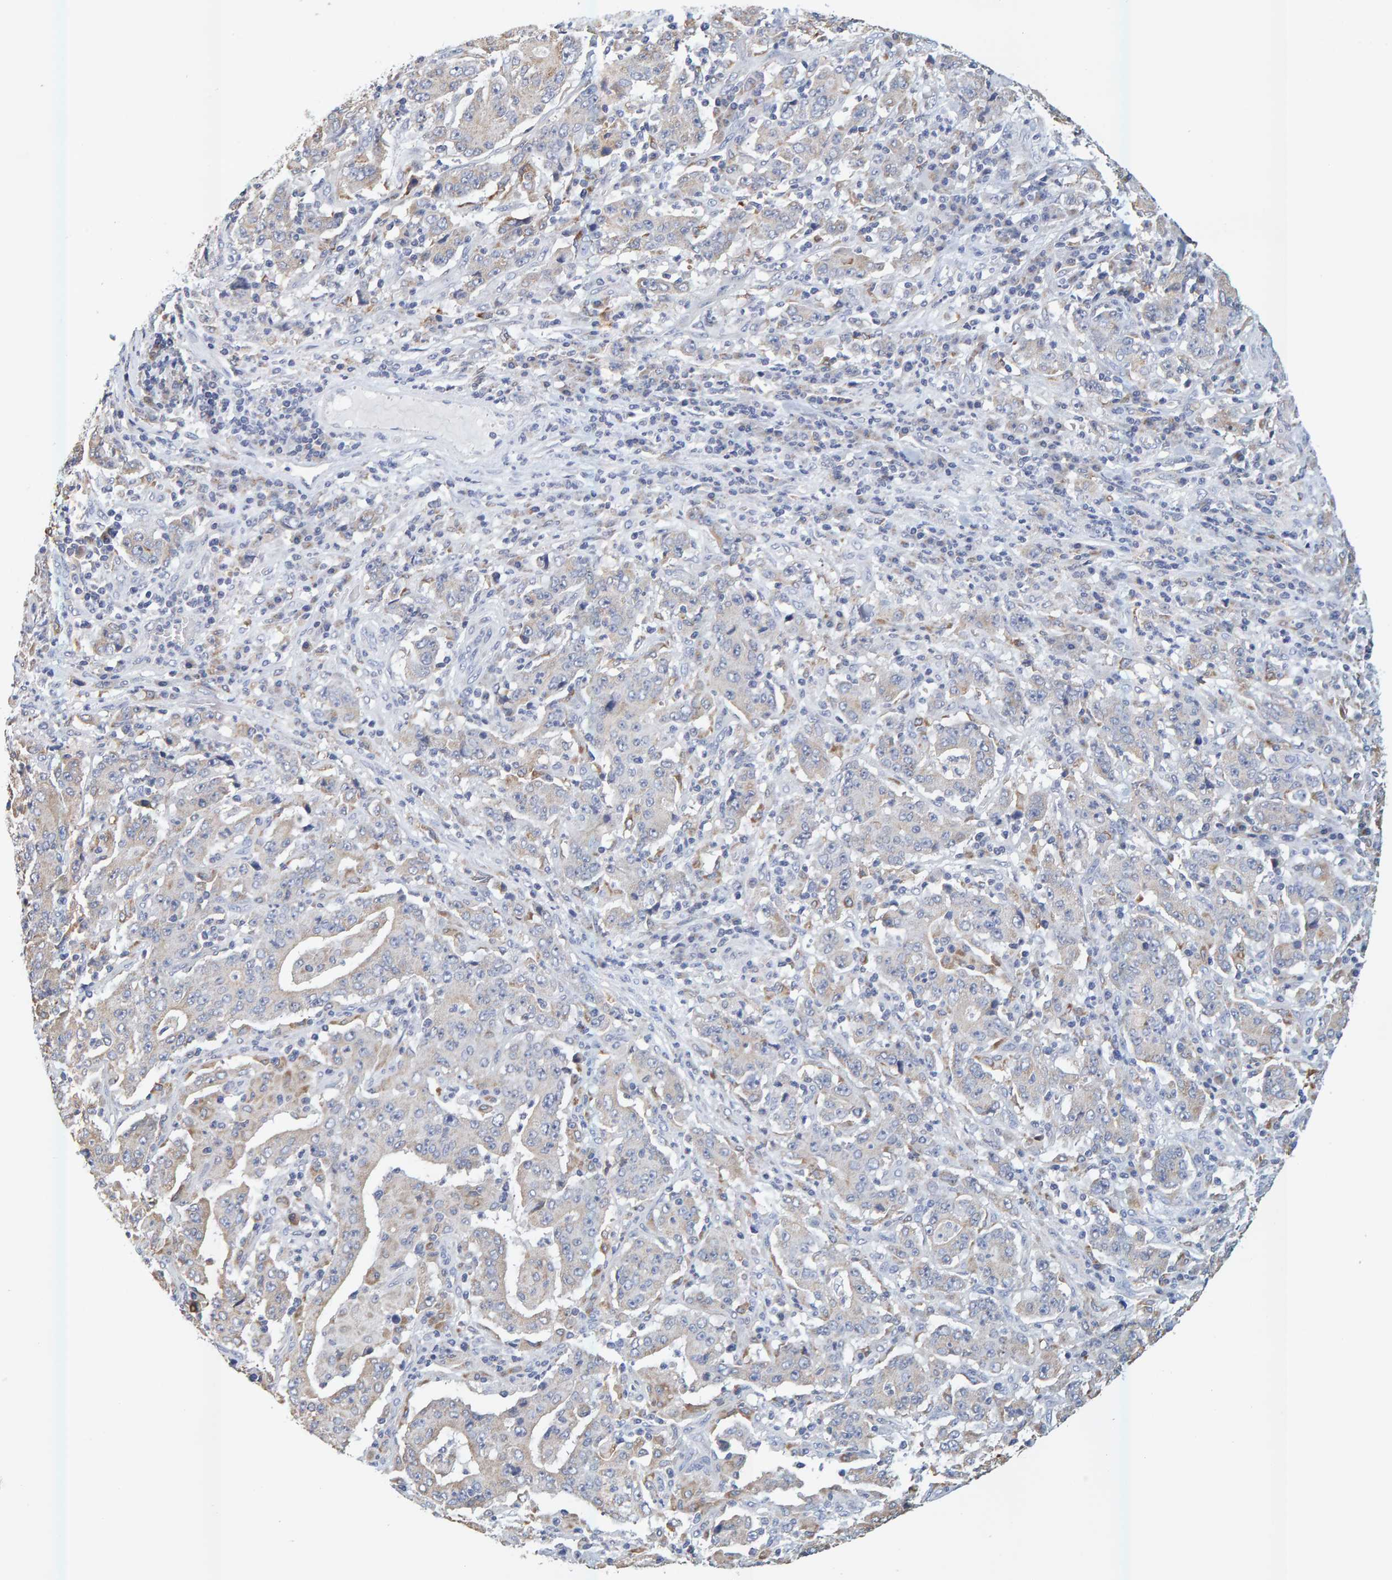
{"staining": {"intensity": "weak", "quantity": "<25%", "location": "cytoplasmic/membranous"}, "tissue": "stomach cancer", "cell_type": "Tumor cells", "image_type": "cancer", "snomed": [{"axis": "morphology", "description": "Normal tissue, NOS"}, {"axis": "morphology", "description": "Adenocarcinoma, NOS"}, {"axis": "topography", "description": "Stomach, upper"}, {"axis": "topography", "description": "Stomach"}], "caption": "Tumor cells show no significant protein positivity in stomach cancer.", "gene": "SGPL1", "patient": {"sex": "male", "age": 59}}